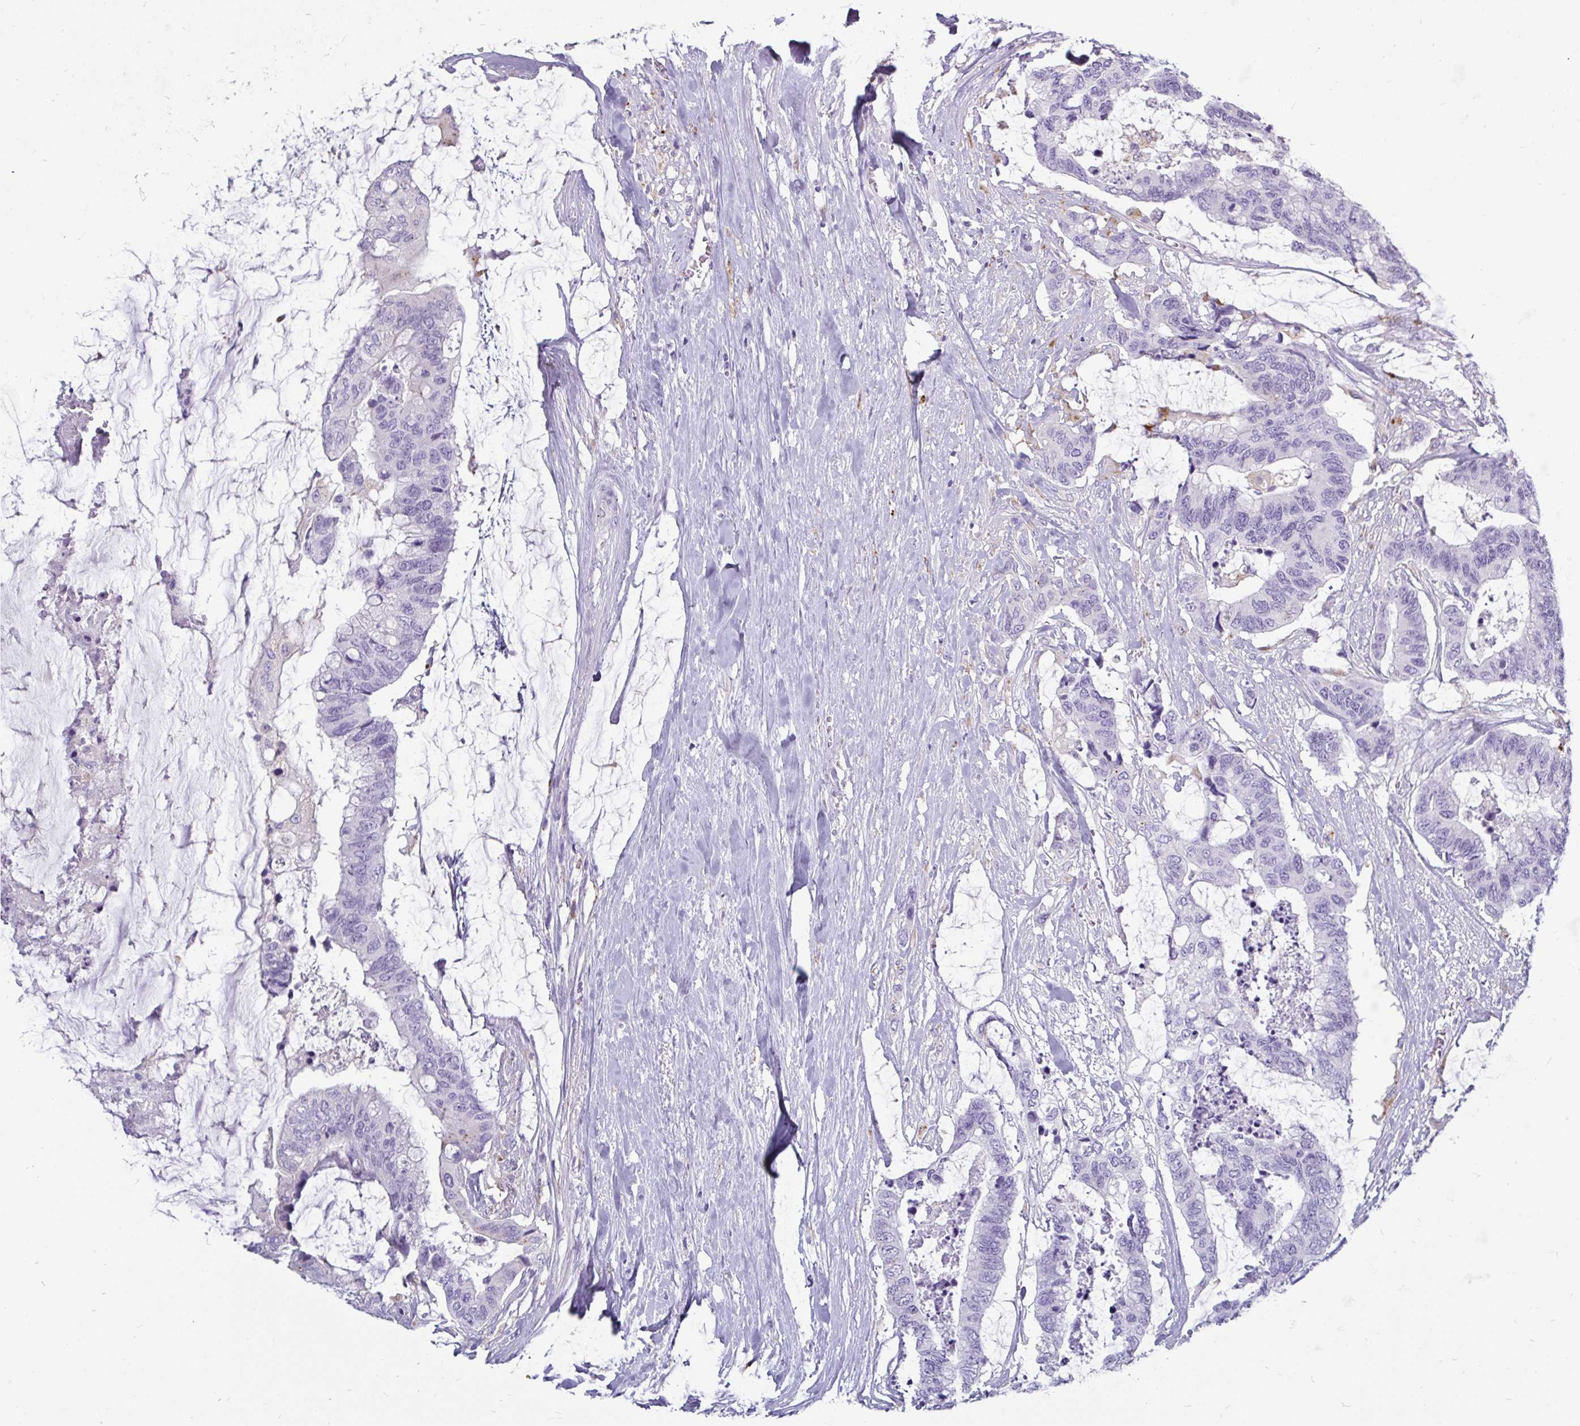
{"staining": {"intensity": "negative", "quantity": "none", "location": "none"}, "tissue": "colorectal cancer", "cell_type": "Tumor cells", "image_type": "cancer", "snomed": [{"axis": "morphology", "description": "Adenocarcinoma, NOS"}, {"axis": "topography", "description": "Rectum"}], "caption": "Immunohistochemical staining of human colorectal cancer (adenocarcinoma) shows no significant expression in tumor cells.", "gene": "CTSZ", "patient": {"sex": "female", "age": 59}}